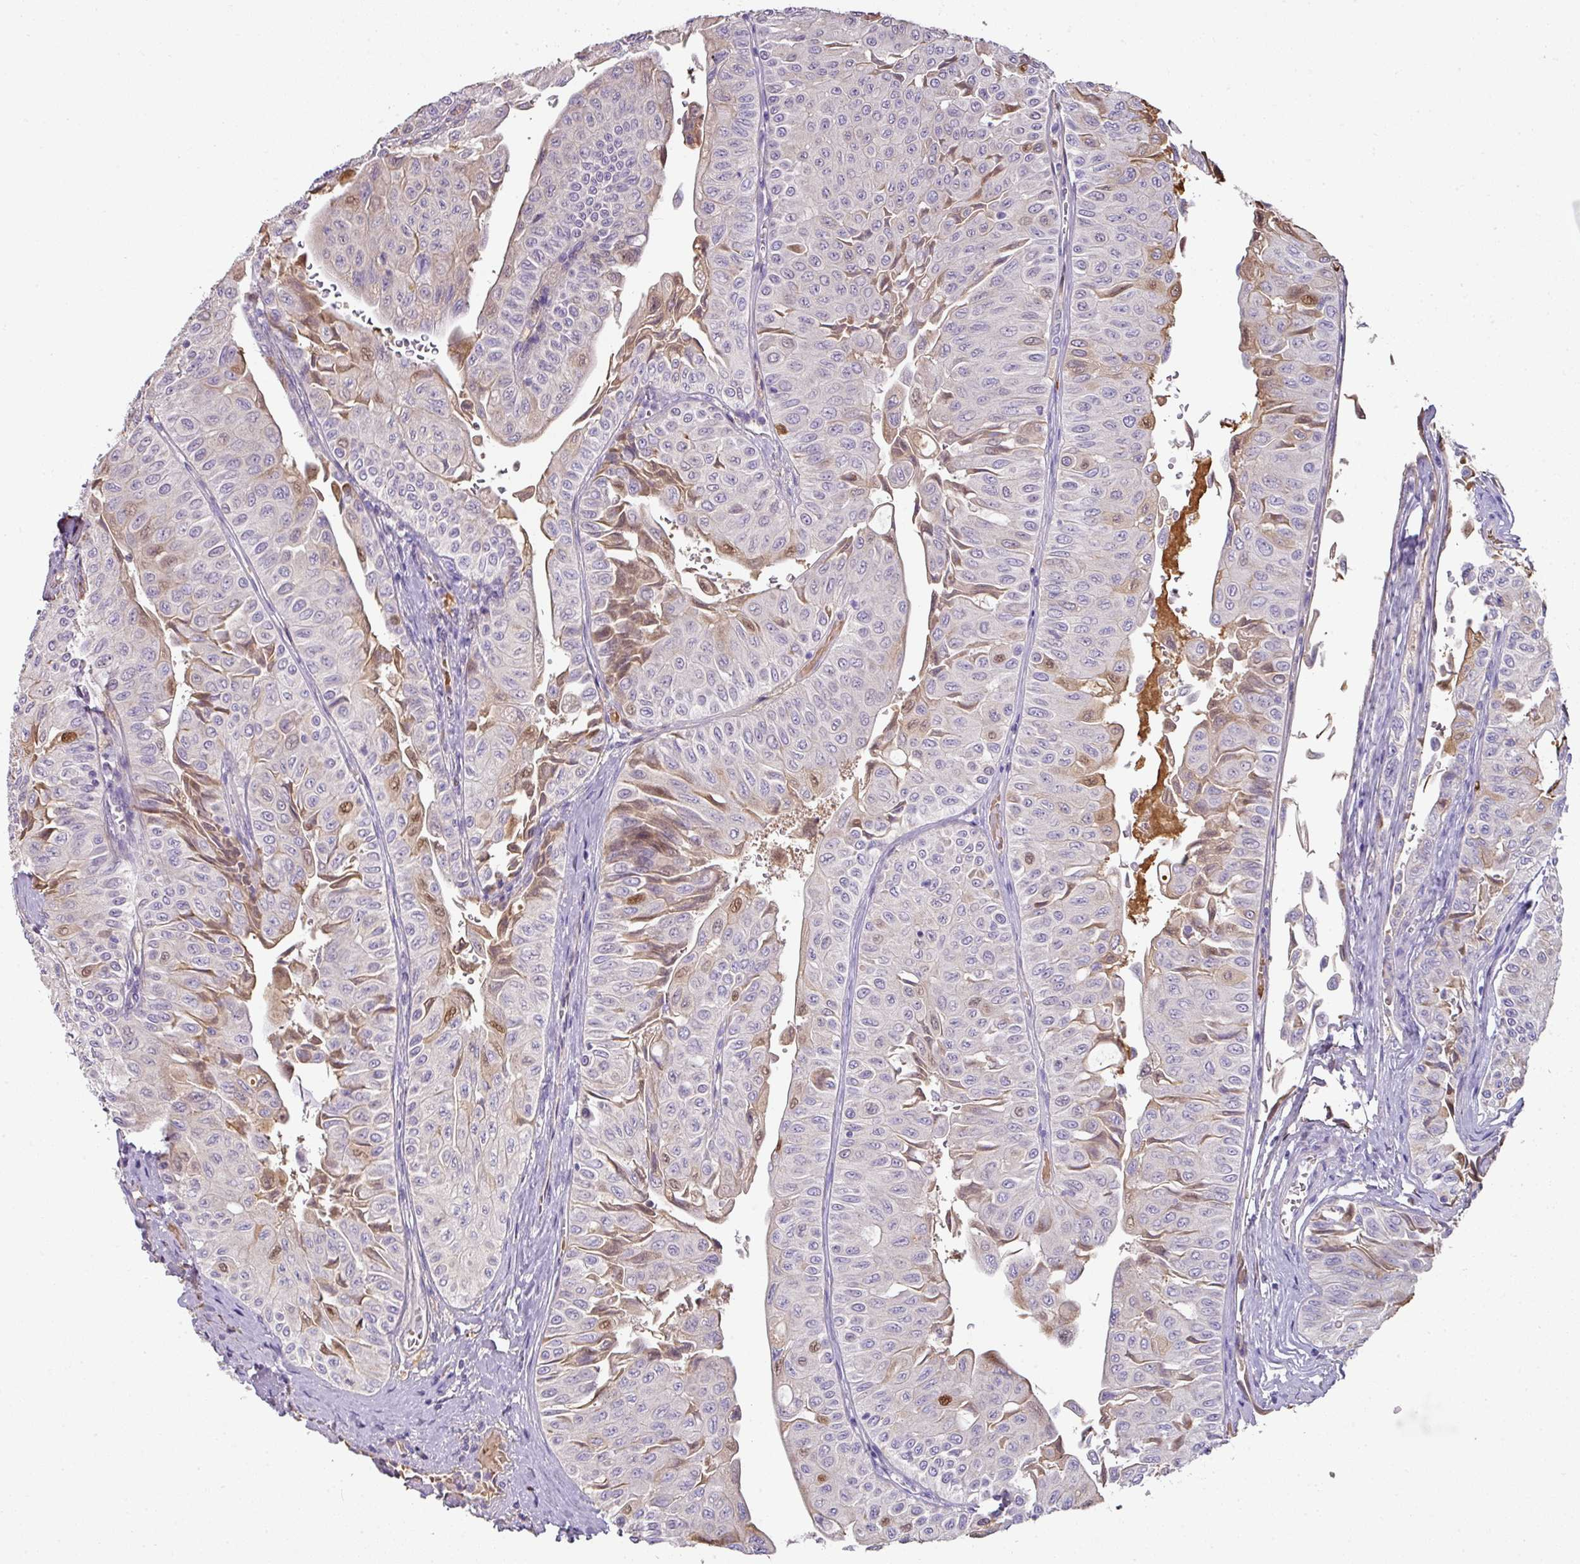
{"staining": {"intensity": "moderate", "quantity": "<25%", "location": "cytoplasmic/membranous"}, "tissue": "urothelial cancer", "cell_type": "Tumor cells", "image_type": "cancer", "snomed": [{"axis": "morphology", "description": "Urothelial carcinoma, NOS"}, {"axis": "topography", "description": "Urinary bladder"}], "caption": "There is low levels of moderate cytoplasmic/membranous positivity in tumor cells of transitional cell carcinoma, as demonstrated by immunohistochemical staining (brown color).", "gene": "CCZ1", "patient": {"sex": "male", "age": 59}}